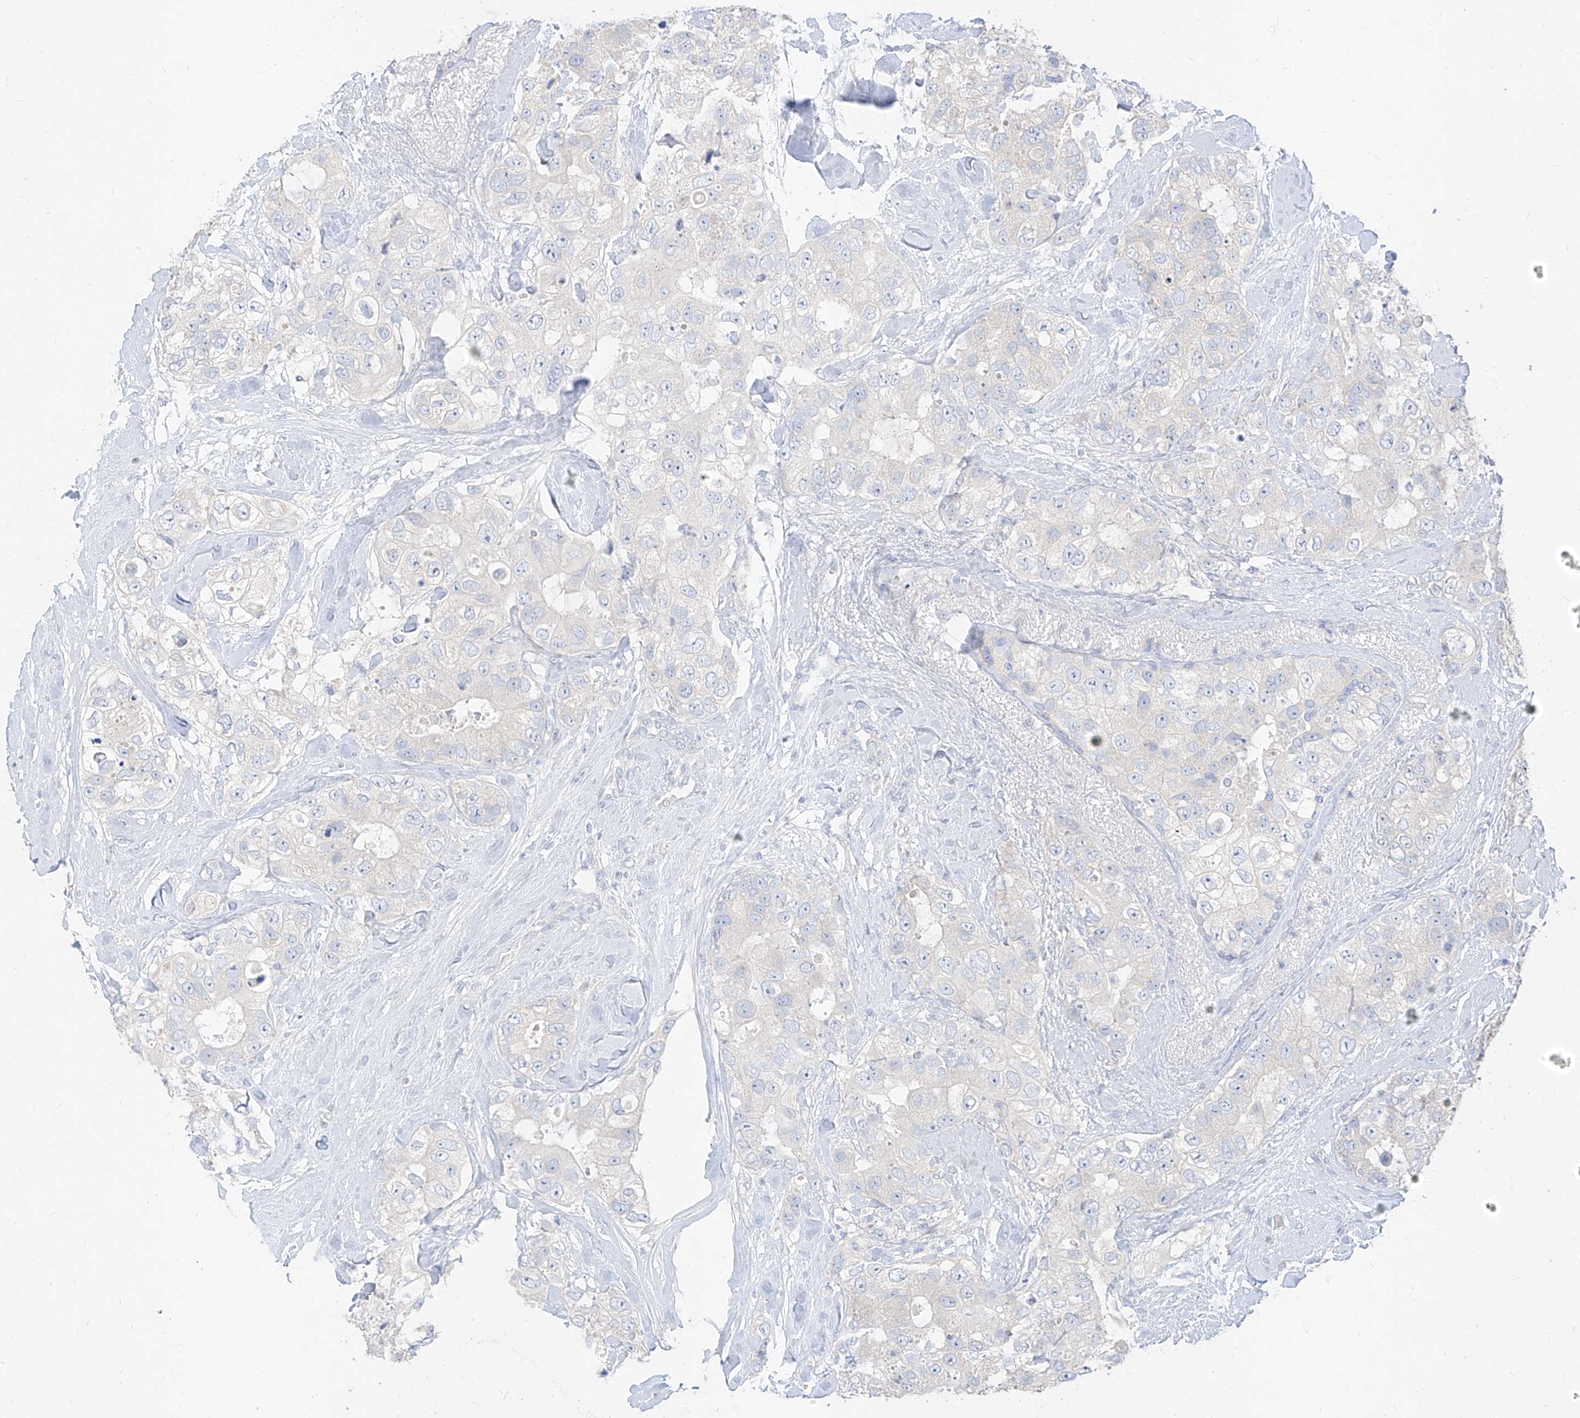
{"staining": {"intensity": "negative", "quantity": "none", "location": "none"}, "tissue": "breast cancer", "cell_type": "Tumor cells", "image_type": "cancer", "snomed": [{"axis": "morphology", "description": "Duct carcinoma"}, {"axis": "topography", "description": "Breast"}], "caption": "DAB (3,3'-diaminobenzidine) immunohistochemical staining of breast cancer exhibits no significant expression in tumor cells.", "gene": "ZZEF1", "patient": {"sex": "female", "age": 62}}